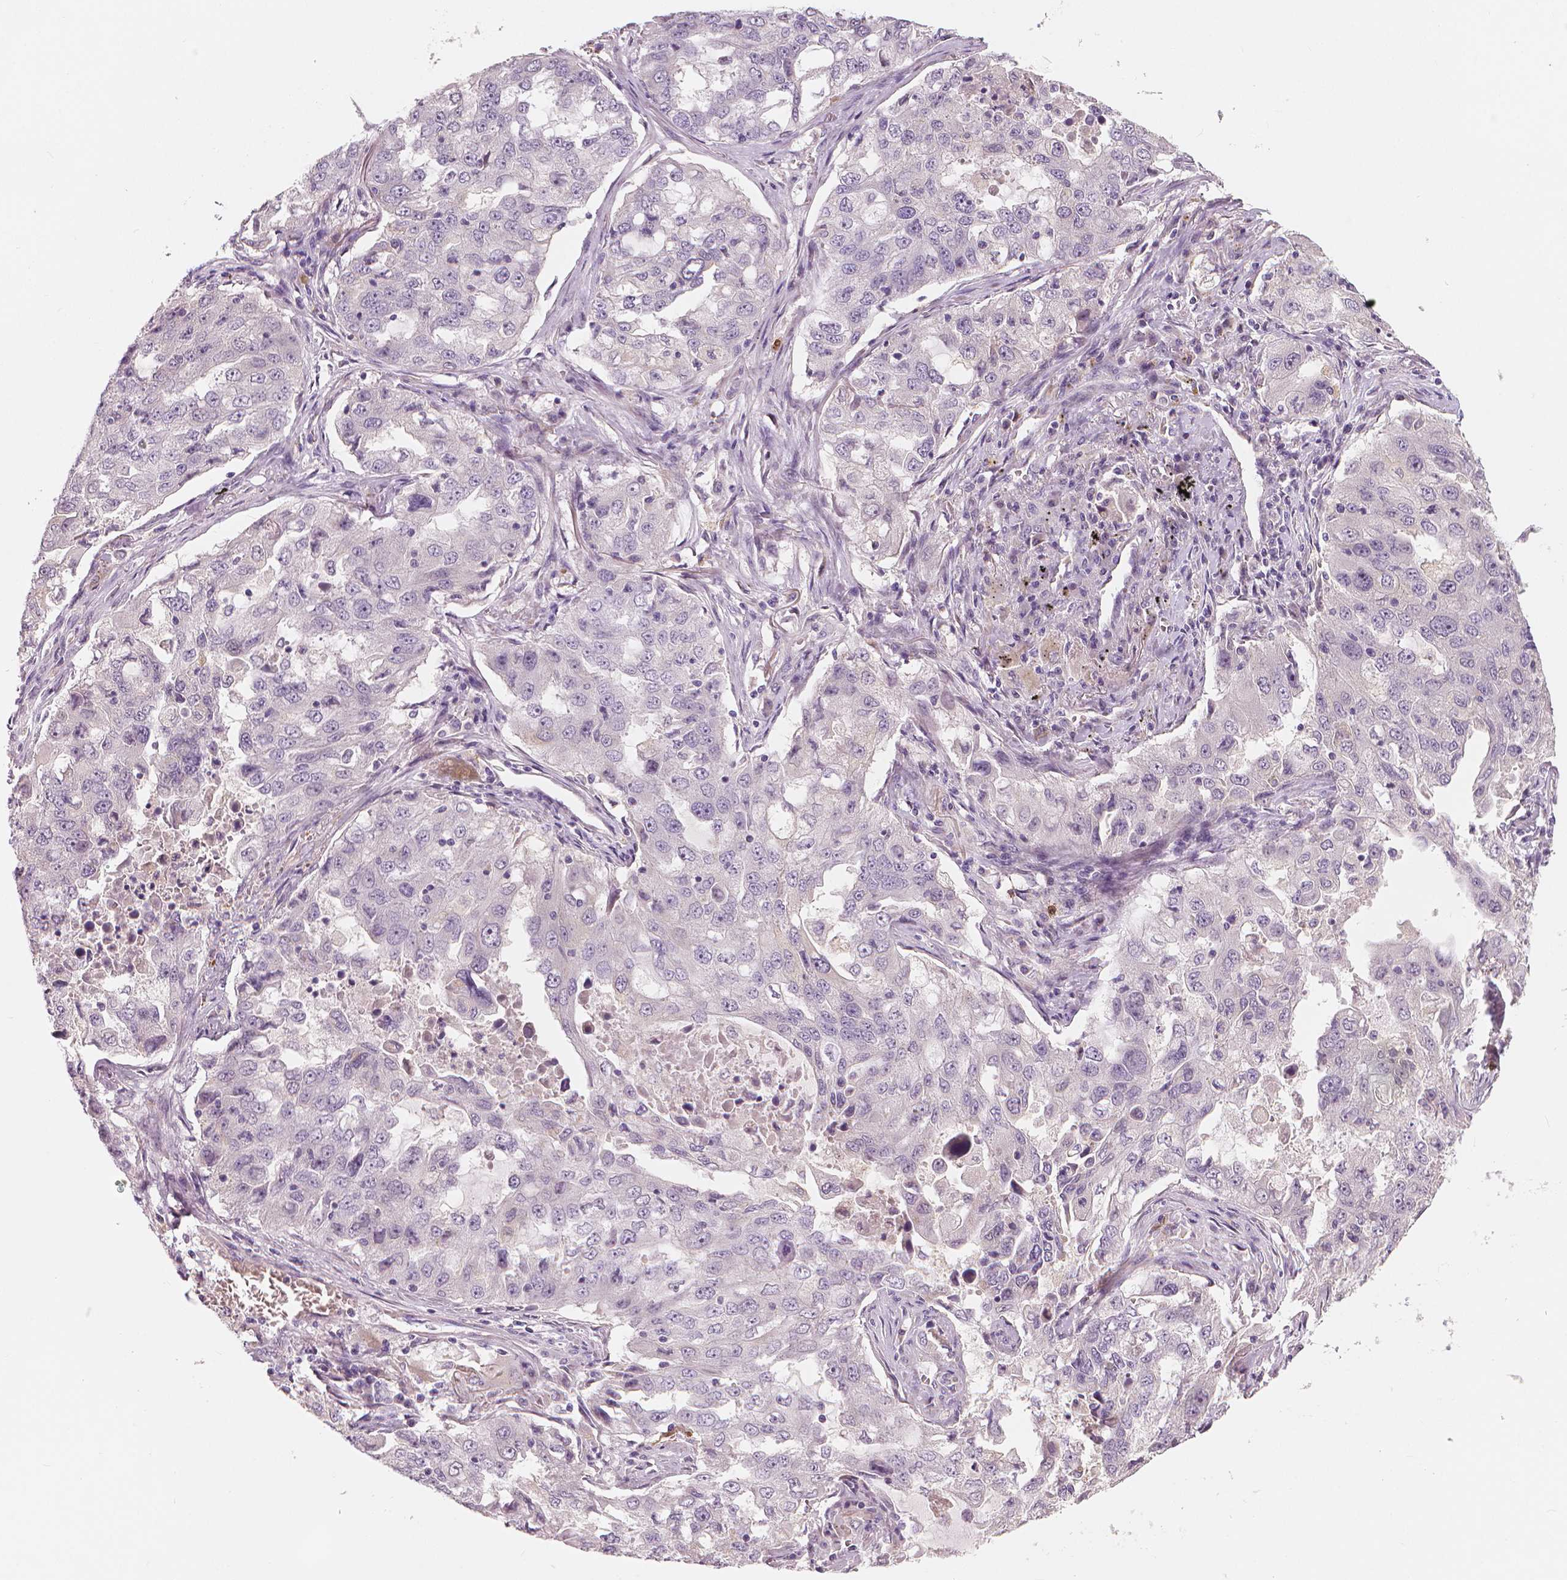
{"staining": {"intensity": "negative", "quantity": "none", "location": "none"}, "tissue": "lung cancer", "cell_type": "Tumor cells", "image_type": "cancer", "snomed": [{"axis": "morphology", "description": "Adenocarcinoma, NOS"}, {"axis": "topography", "description": "Lung"}], "caption": "A high-resolution micrograph shows immunohistochemistry staining of adenocarcinoma (lung), which demonstrates no significant staining in tumor cells.", "gene": "RNASE7", "patient": {"sex": "female", "age": 61}}